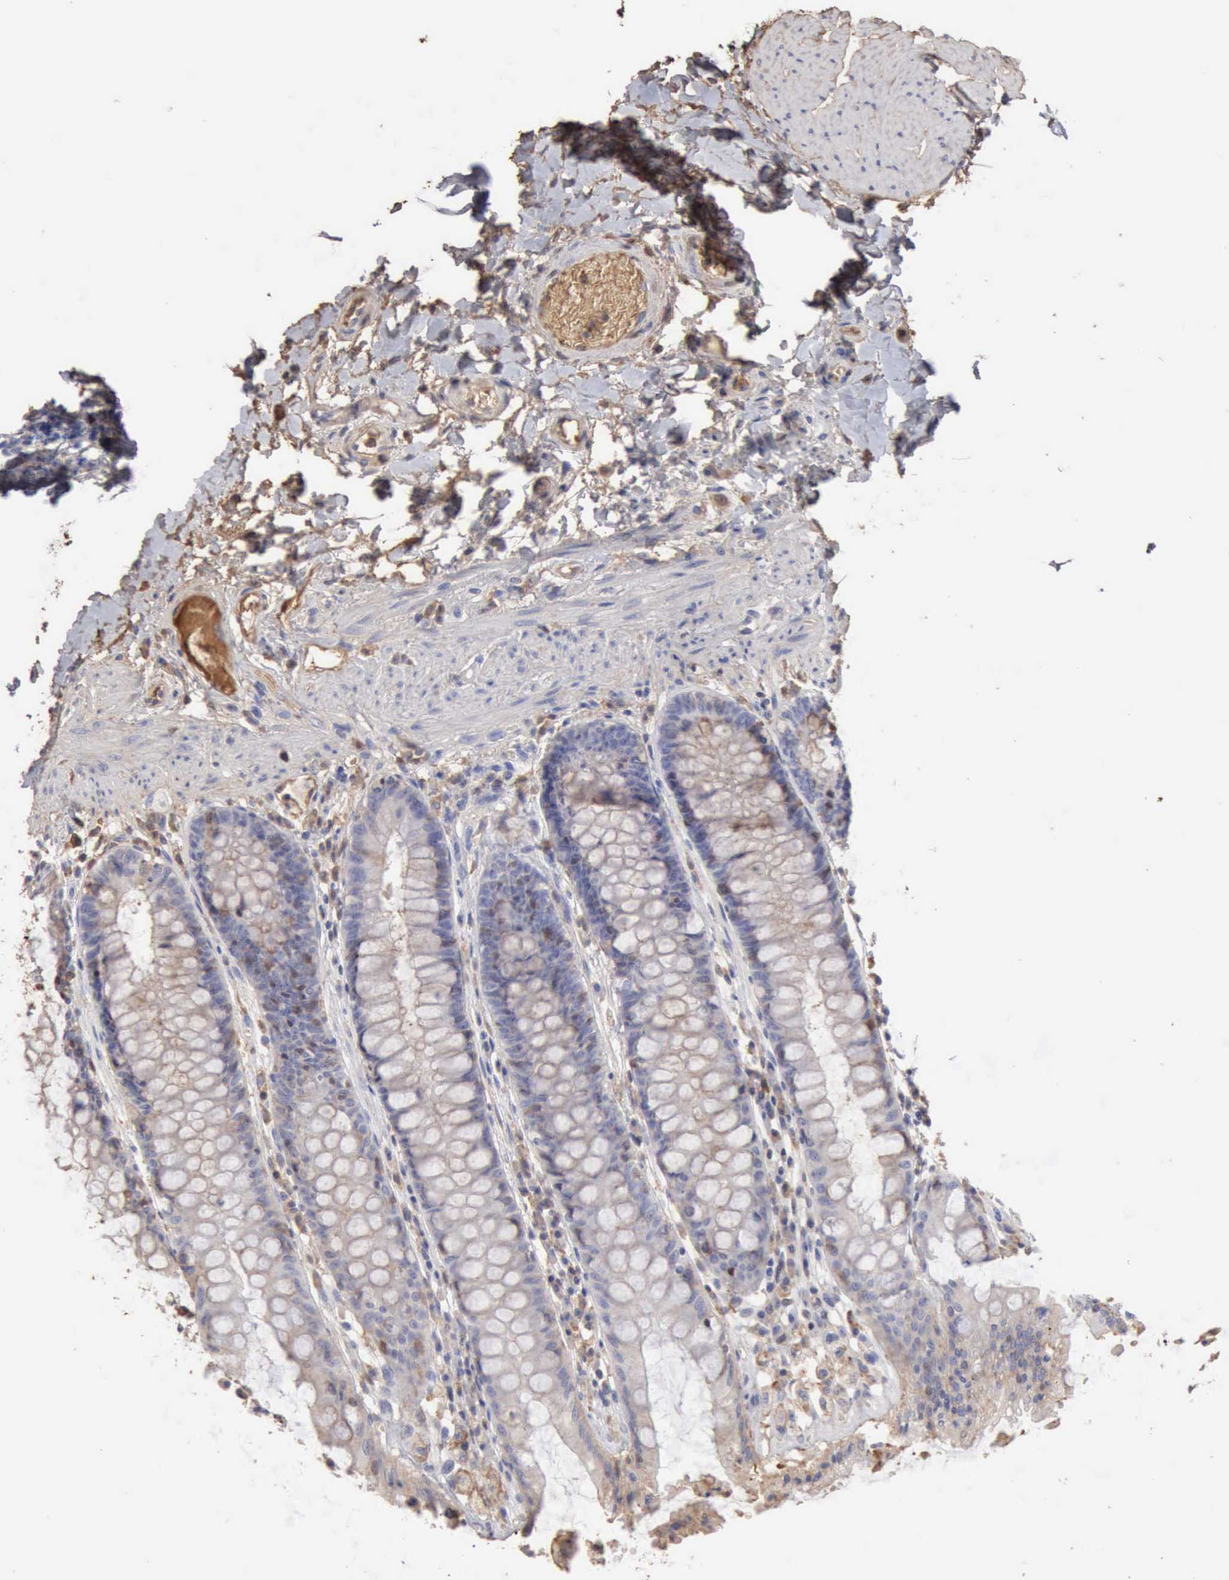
{"staining": {"intensity": "moderate", "quantity": "<25%", "location": "cytoplasmic/membranous"}, "tissue": "rectum", "cell_type": "Glandular cells", "image_type": "normal", "snomed": [{"axis": "morphology", "description": "Normal tissue, NOS"}, {"axis": "topography", "description": "Rectum"}], "caption": "Immunohistochemical staining of benign human rectum shows moderate cytoplasmic/membranous protein staining in about <25% of glandular cells. (DAB IHC, brown staining for protein, blue staining for nuclei).", "gene": "SERPINA1", "patient": {"sex": "female", "age": 46}}